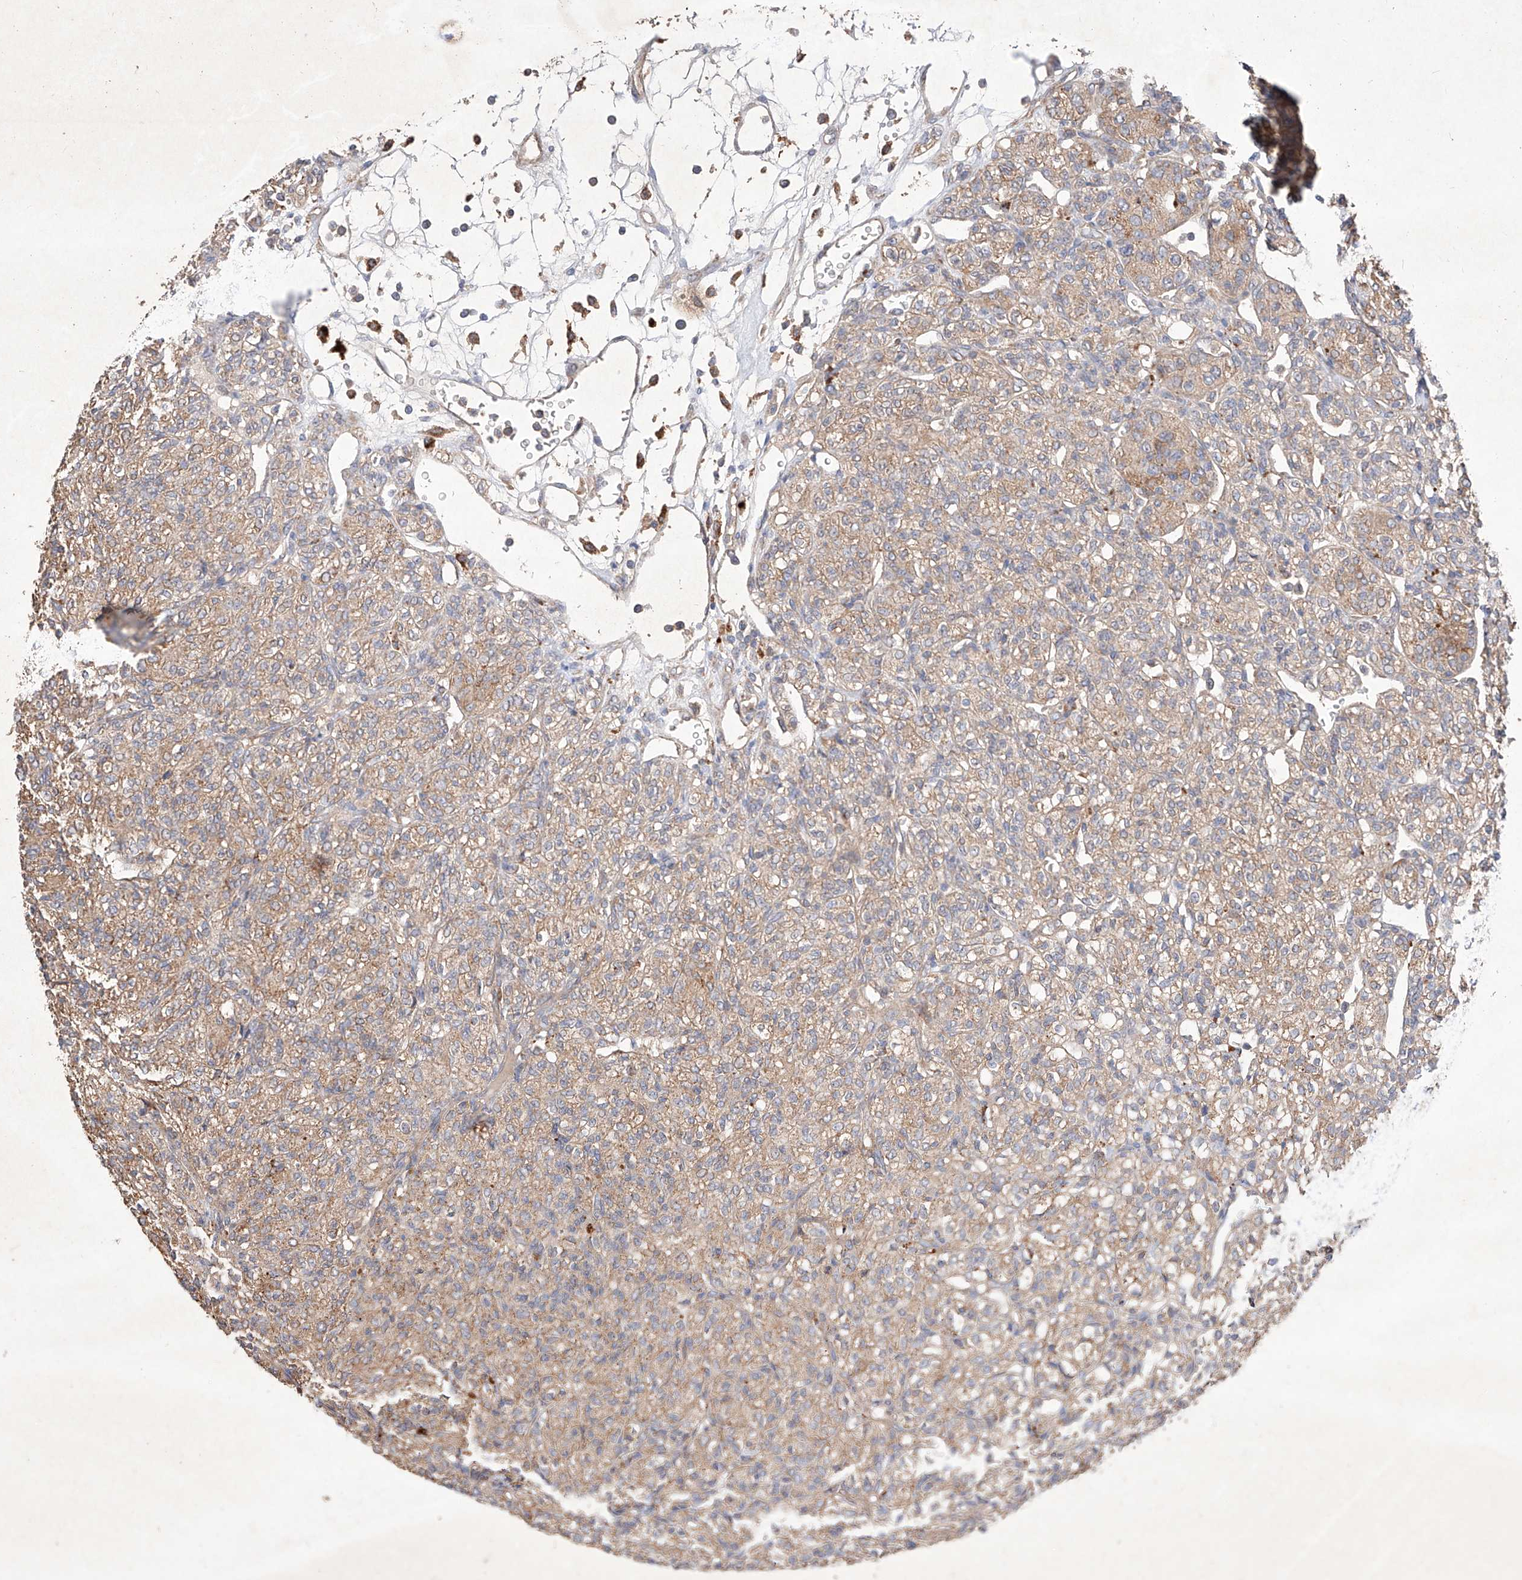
{"staining": {"intensity": "moderate", "quantity": ">75%", "location": "cytoplasmic/membranous"}, "tissue": "renal cancer", "cell_type": "Tumor cells", "image_type": "cancer", "snomed": [{"axis": "morphology", "description": "Adenocarcinoma, NOS"}, {"axis": "topography", "description": "Kidney"}], "caption": "Protein expression analysis of renal cancer (adenocarcinoma) displays moderate cytoplasmic/membranous positivity in about >75% of tumor cells. The protein of interest is shown in brown color, while the nuclei are stained blue.", "gene": "C6orf62", "patient": {"sex": "male", "age": 77}}